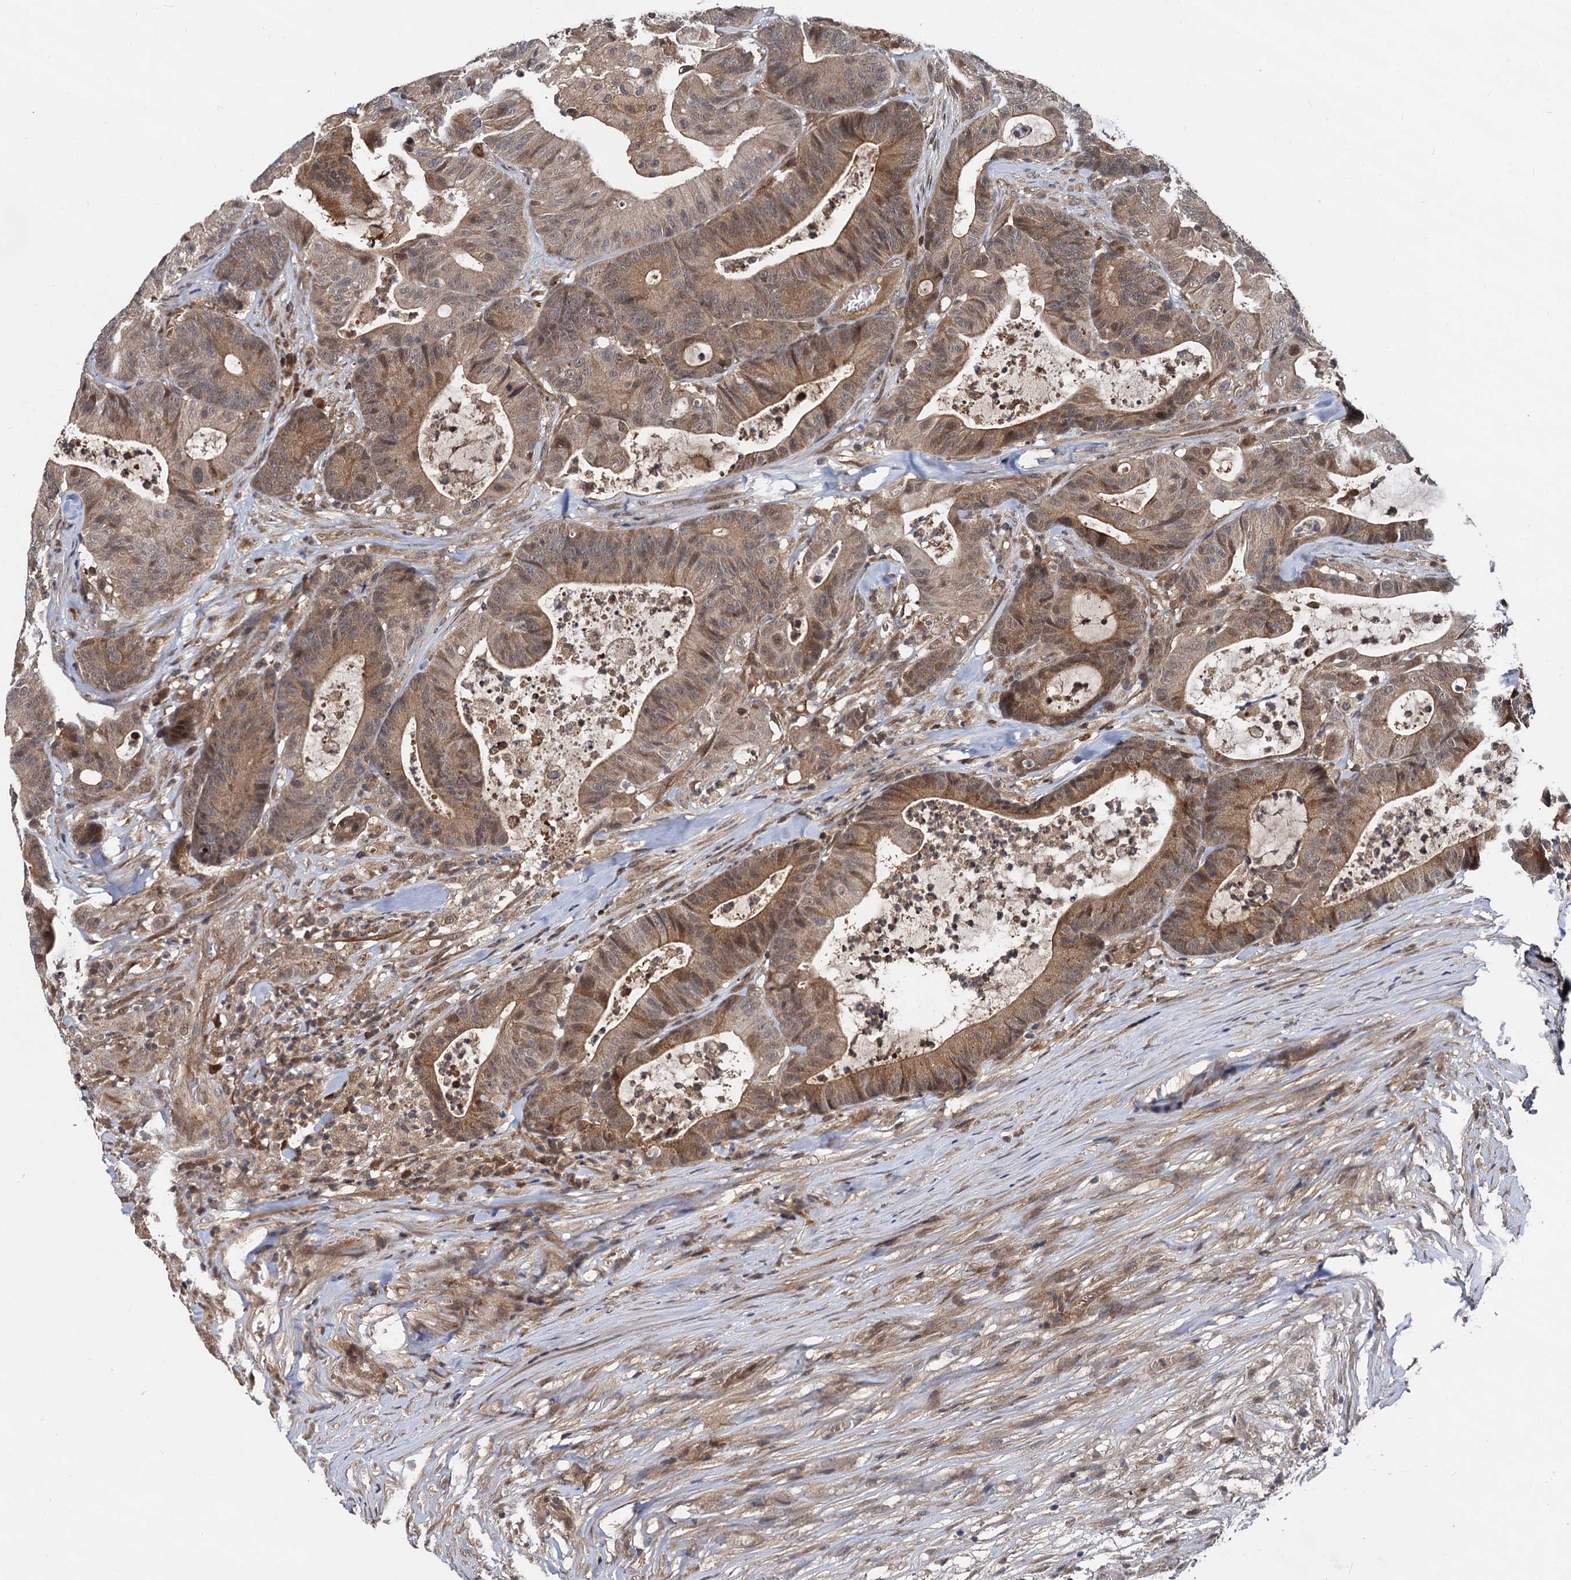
{"staining": {"intensity": "moderate", "quantity": ">75%", "location": "cytoplasmic/membranous"}, "tissue": "colorectal cancer", "cell_type": "Tumor cells", "image_type": "cancer", "snomed": [{"axis": "morphology", "description": "Adenocarcinoma, NOS"}, {"axis": "topography", "description": "Colon"}], "caption": "This histopathology image demonstrates immunohistochemistry staining of human colorectal cancer, with medium moderate cytoplasmic/membranous positivity in approximately >75% of tumor cells.", "gene": "SELENOP", "patient": {"sex": "female", "age": 84}}